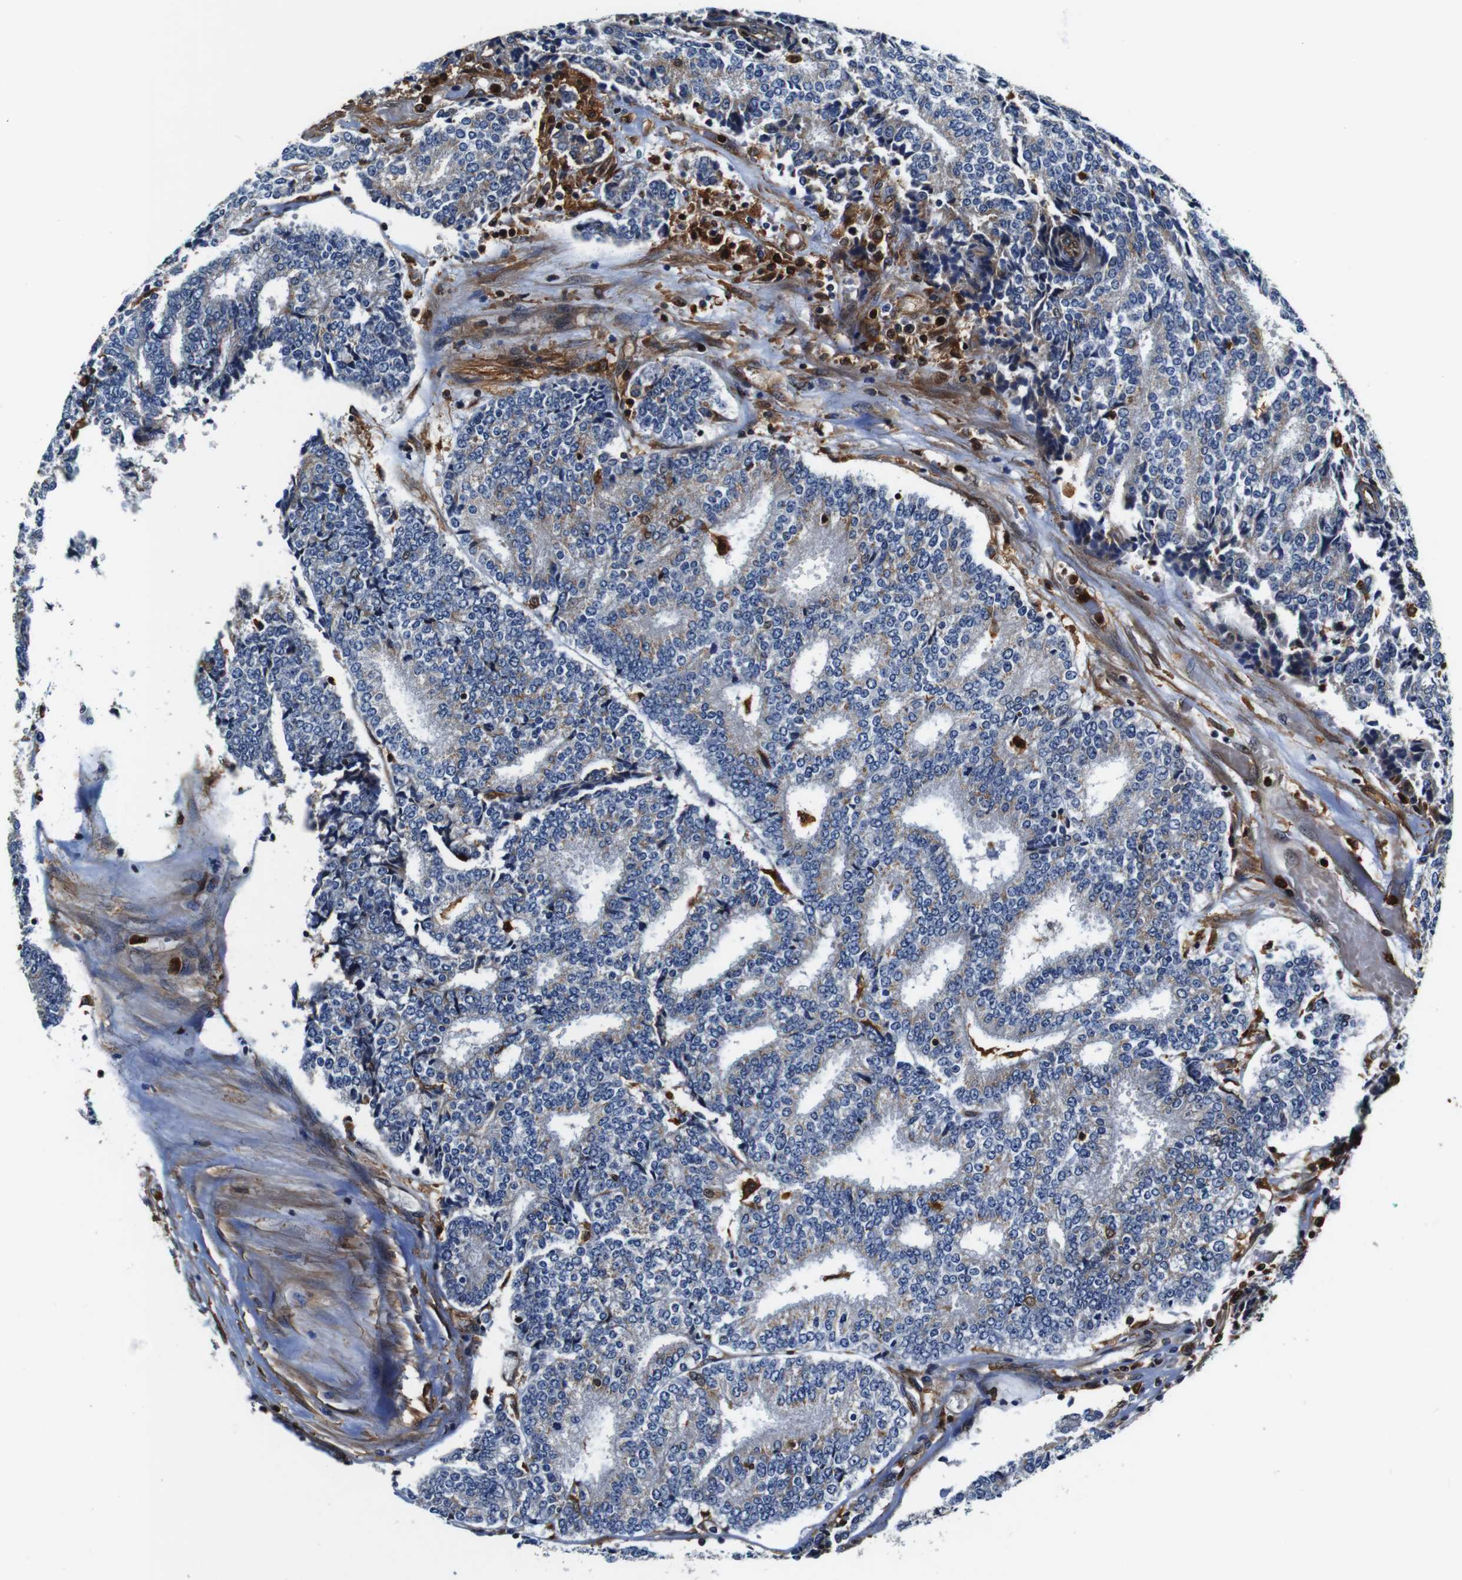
{"staining": {"intensity": "moderate", "quantity": "<25%", "location": "cytoplasmic/membranous"}, "tissue": "prostate cancer", "cell_type": "Tumor cells", "image_type": "cancer", "snomed": [{"axis": "morphology", "description": "Normal tissue, NOS"}, {"axis": "morphology", "description": "Adenocarcinoma, High grade"}, {"axis": "topography", "description": "Prostate"}, {"axis": "topography", "description": "Seminal veicle"}], "caption": "Immunohistochemistry micrograph of human prostate high-grade adenocarcinoma stained for a protein (brown), which shows low levels of moderate cytoplasmic/membranous expression in about <25% of tumor cells.", "gene": "ANXA1", "patient": {"sex": "male", "age": 55}}